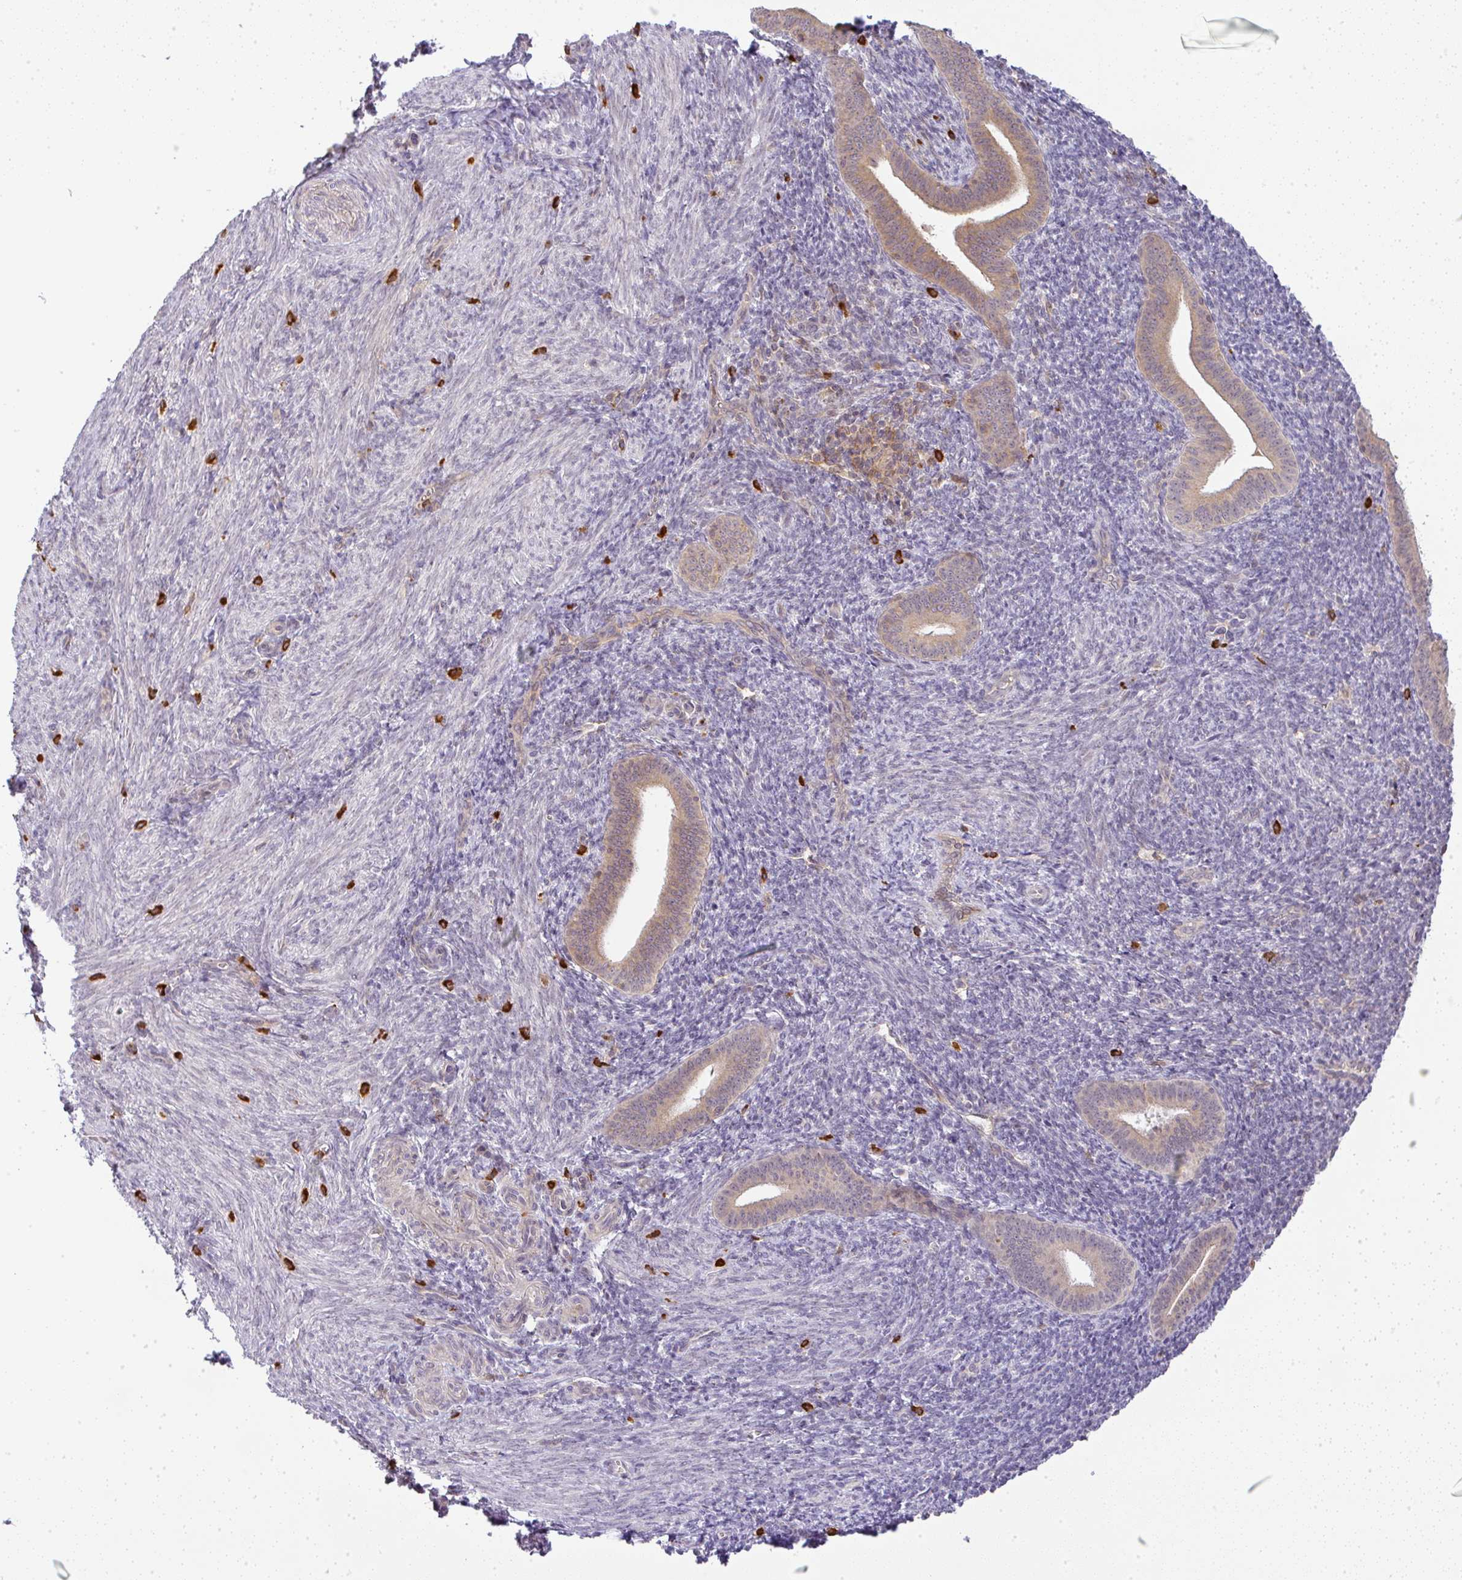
{"staining": {"intensity": "negative", "quantity": "none", "location": "none"}, "tissue": "endometrium", "cell_type": "Cells in endometrial stroma", "image_type": "normal", "snomed": [{"axis": "morphology", "description": "Normal tissue, NOS"}, {"axis": "topography", "description": "Endometrium"}], "caption": "Immunohistochemistry of benign human endometrium displays no expression in cells in endometrial stroma. (DAB immunohistochemistry, high magnification).", "gene": "FAM153A", "patient": {"sex": "female", "age": 25}}